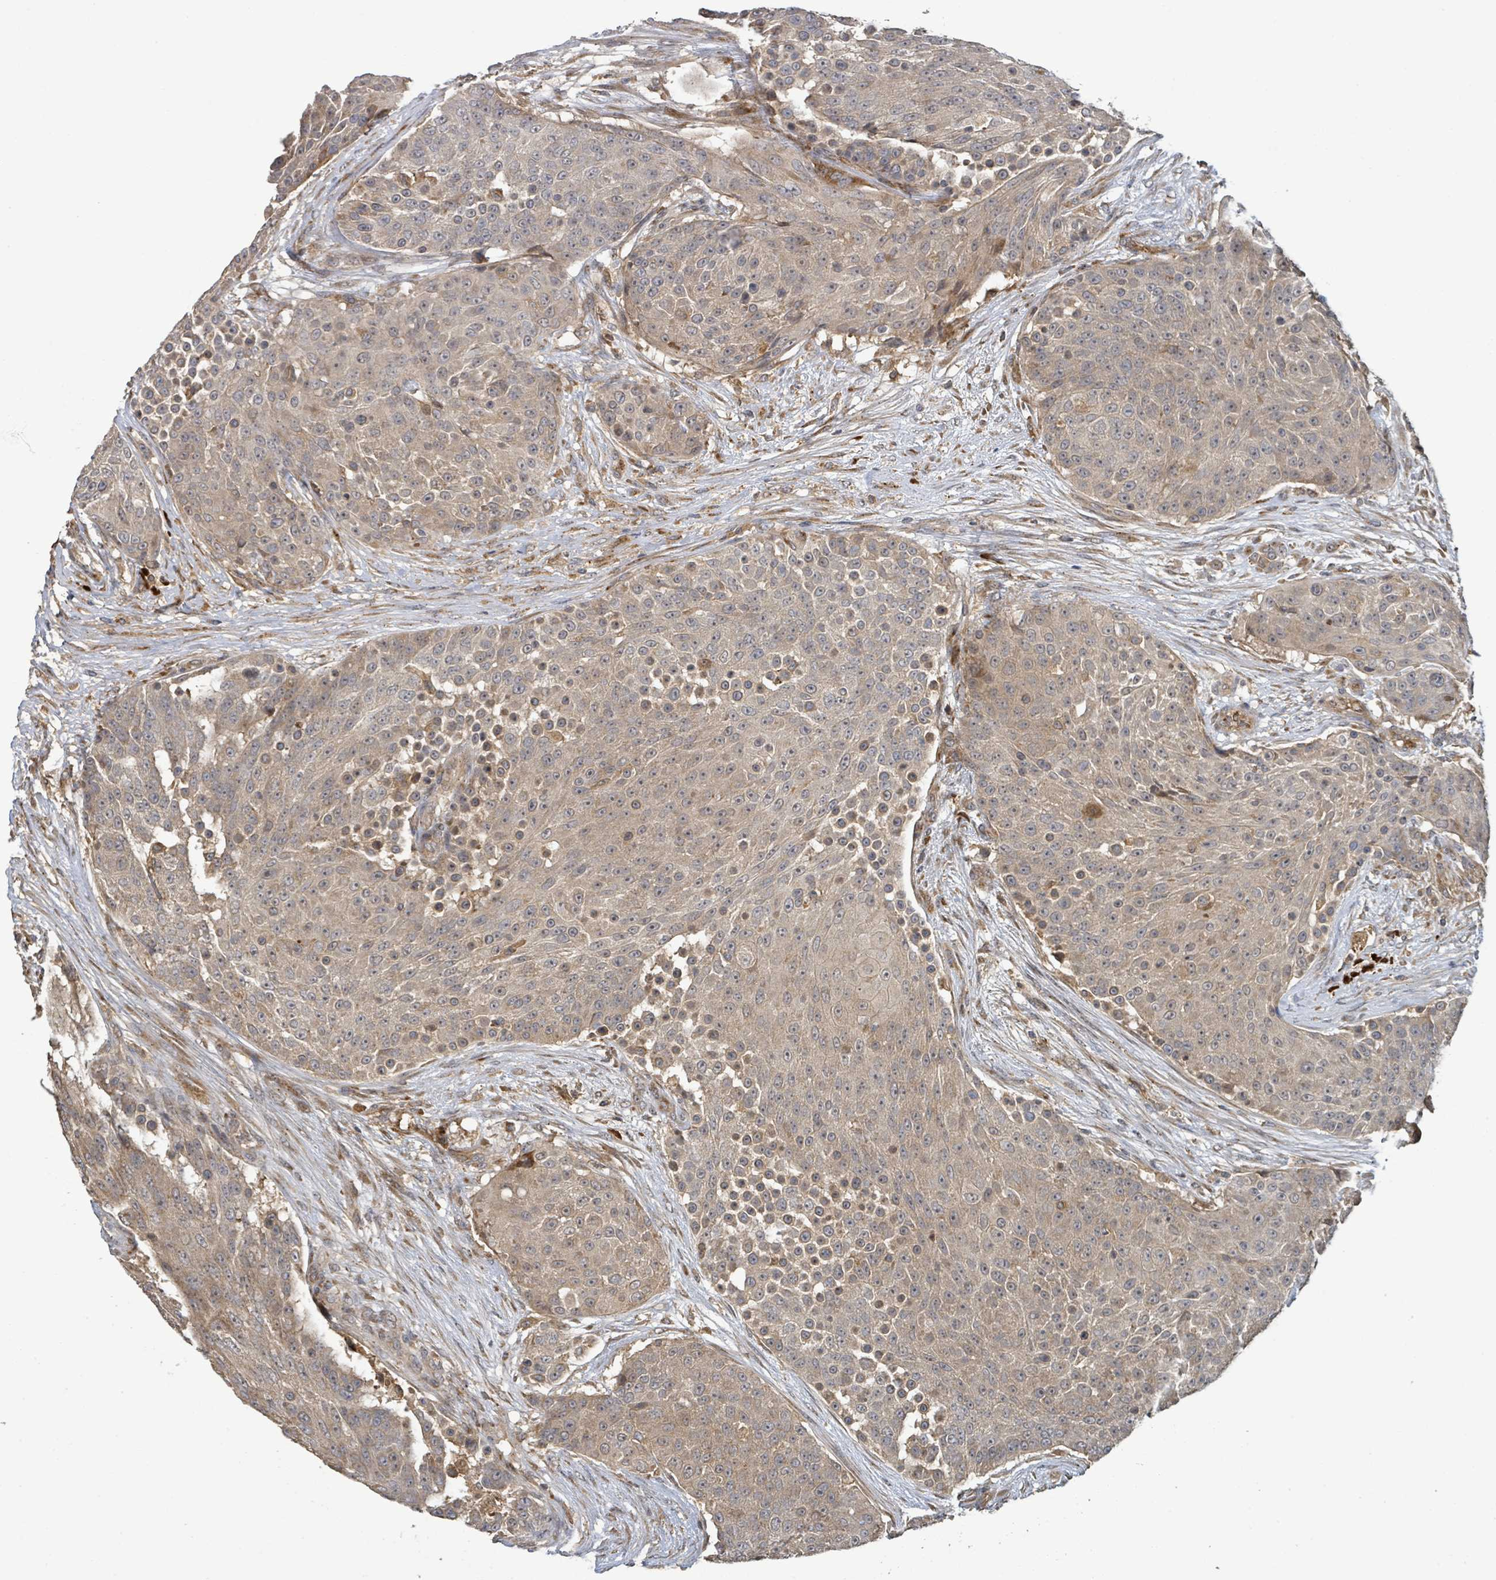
{"staining": {"intensity": "weak", "quantity": ">75%", "location": "cytoplasmic/membranous"}, "tissue": "urothelial cancer", "cell_type": "Tumor cells", "image_type": "cancer", "snomed": [{"axis": "morphology", "description": "Urothelial carcinoma, High grade"}, {"axis": "topography", "description": "Urinary bladder"}], "caption": "About >75% of tumor cells in human urothelial cancer display weak cytoplasmic/membranous protein staining as visualized by brown immunohistochemical staining.", "gene": "STARD4", "patient": {"sex": "female", "age": 63}}